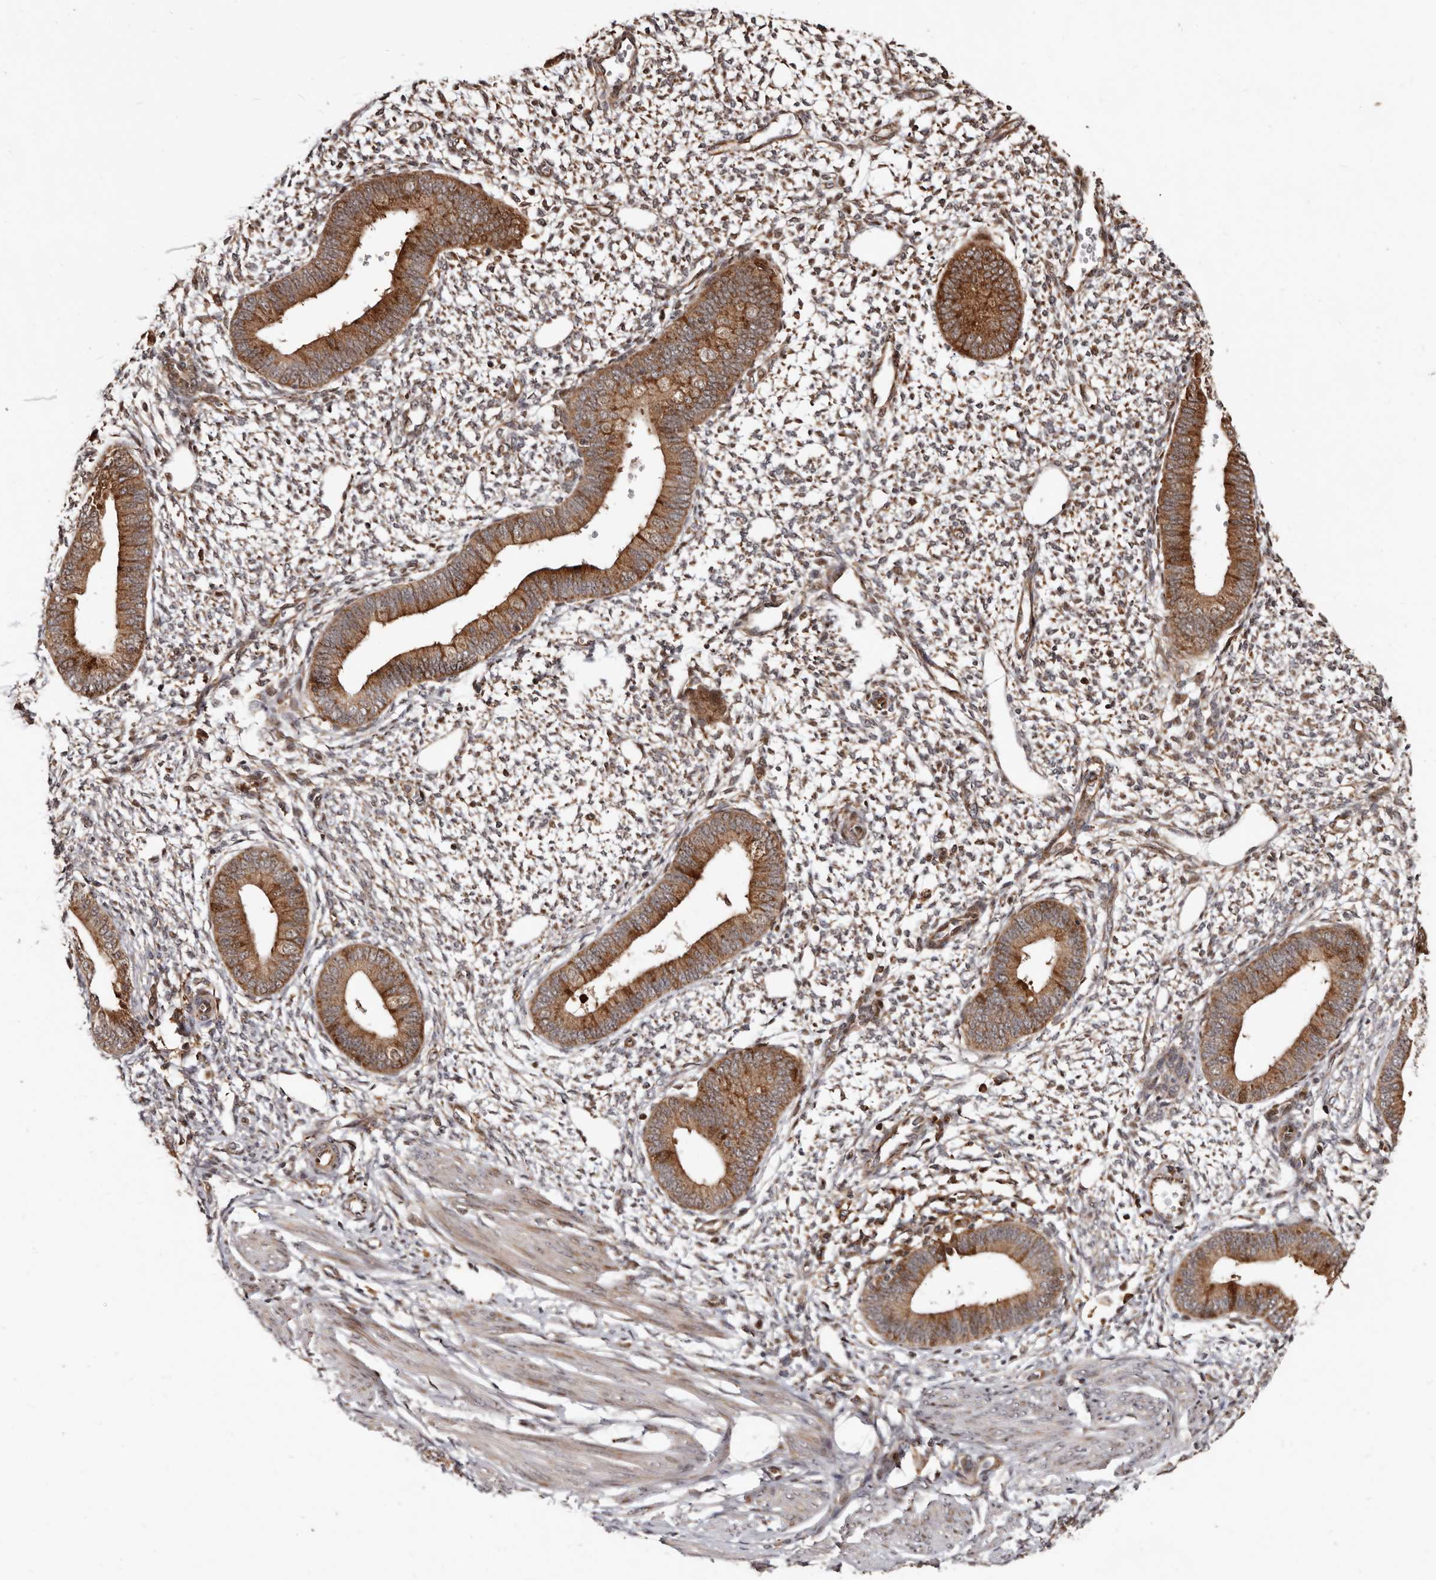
{"staining": {"intensity": "moderate", "quantity": "25%-75%", "location": "cytoplasmic/membranous"}, "tissue": "endometrium", "cell_type": "Cells in endometrial stroma", "image_type": "normal", "snomed": [{"axis": "morphology", "description": "Normal tissue, NOS"}, {"axis": "topography", "description": "Endometrium"}], "caption": "The photomicrograph displays staining of unremarkable endometrium, revealing moderate cytoplasmic/membranous protein staining (brown color) within cells in endometrial stroma.", "gene": "WEE2", "patient": {"sex": "female", "age": 46}}